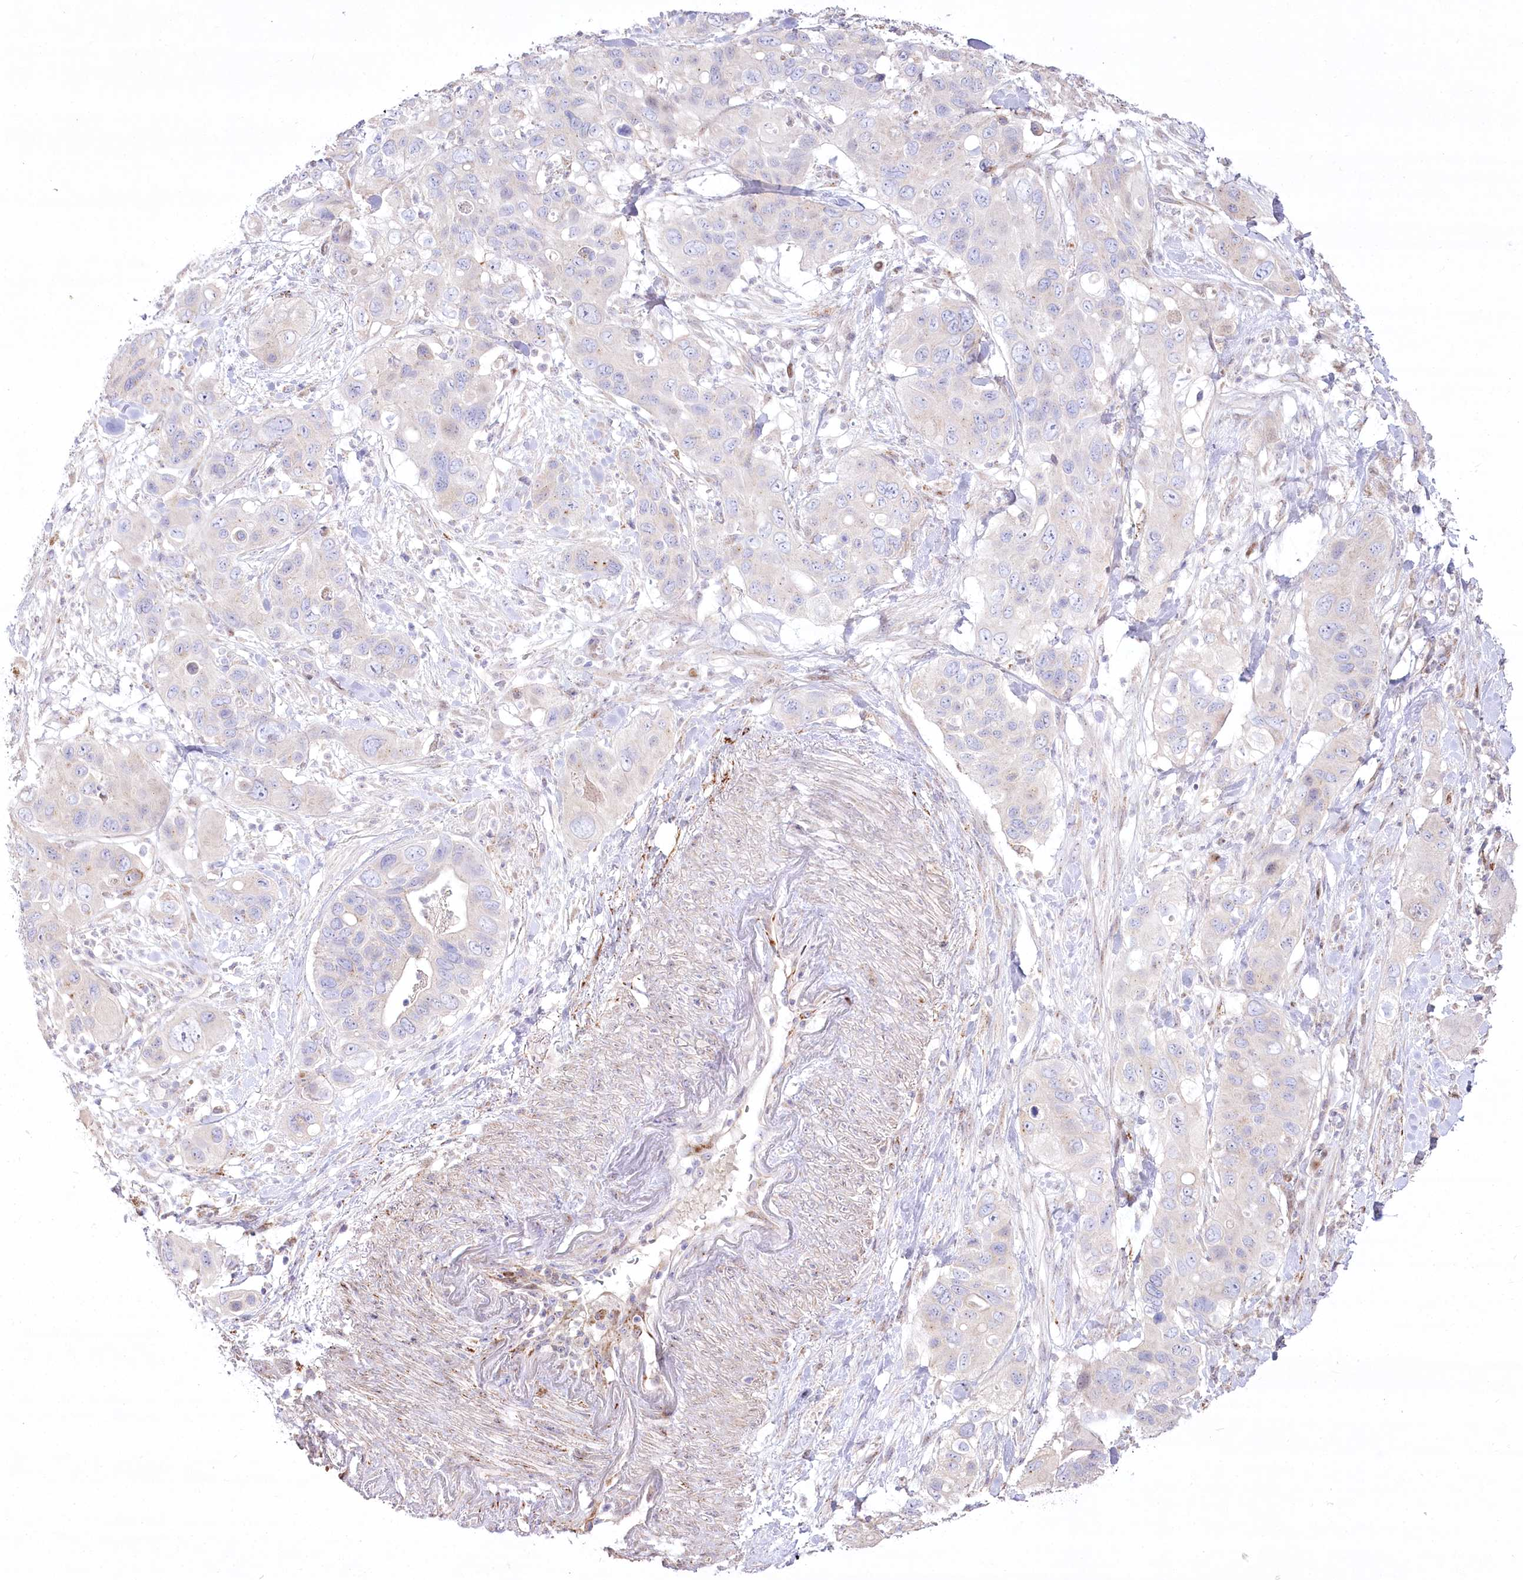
{"staining": {"intensity": "negative", "quantity": "none", "location": "none"}, "tissue": "pancreatic cancer", "cell_type": "Tumor cells", "image_type": "cancer", "snomed": [{"axis": "morphology", "description": "Adenocarcinoma, NOS"}, {"axis": "topography", "description": "Pancreas"}], "caption": "Photomicrograph shows no protein expression in tumor cells of adenocarcinoma (pancreatic) tissue. (DAB immunohistochemistry with hematoxylin counter stain).", "gene": "CEP164", "patient": {"sex": "female", "age": 71}}